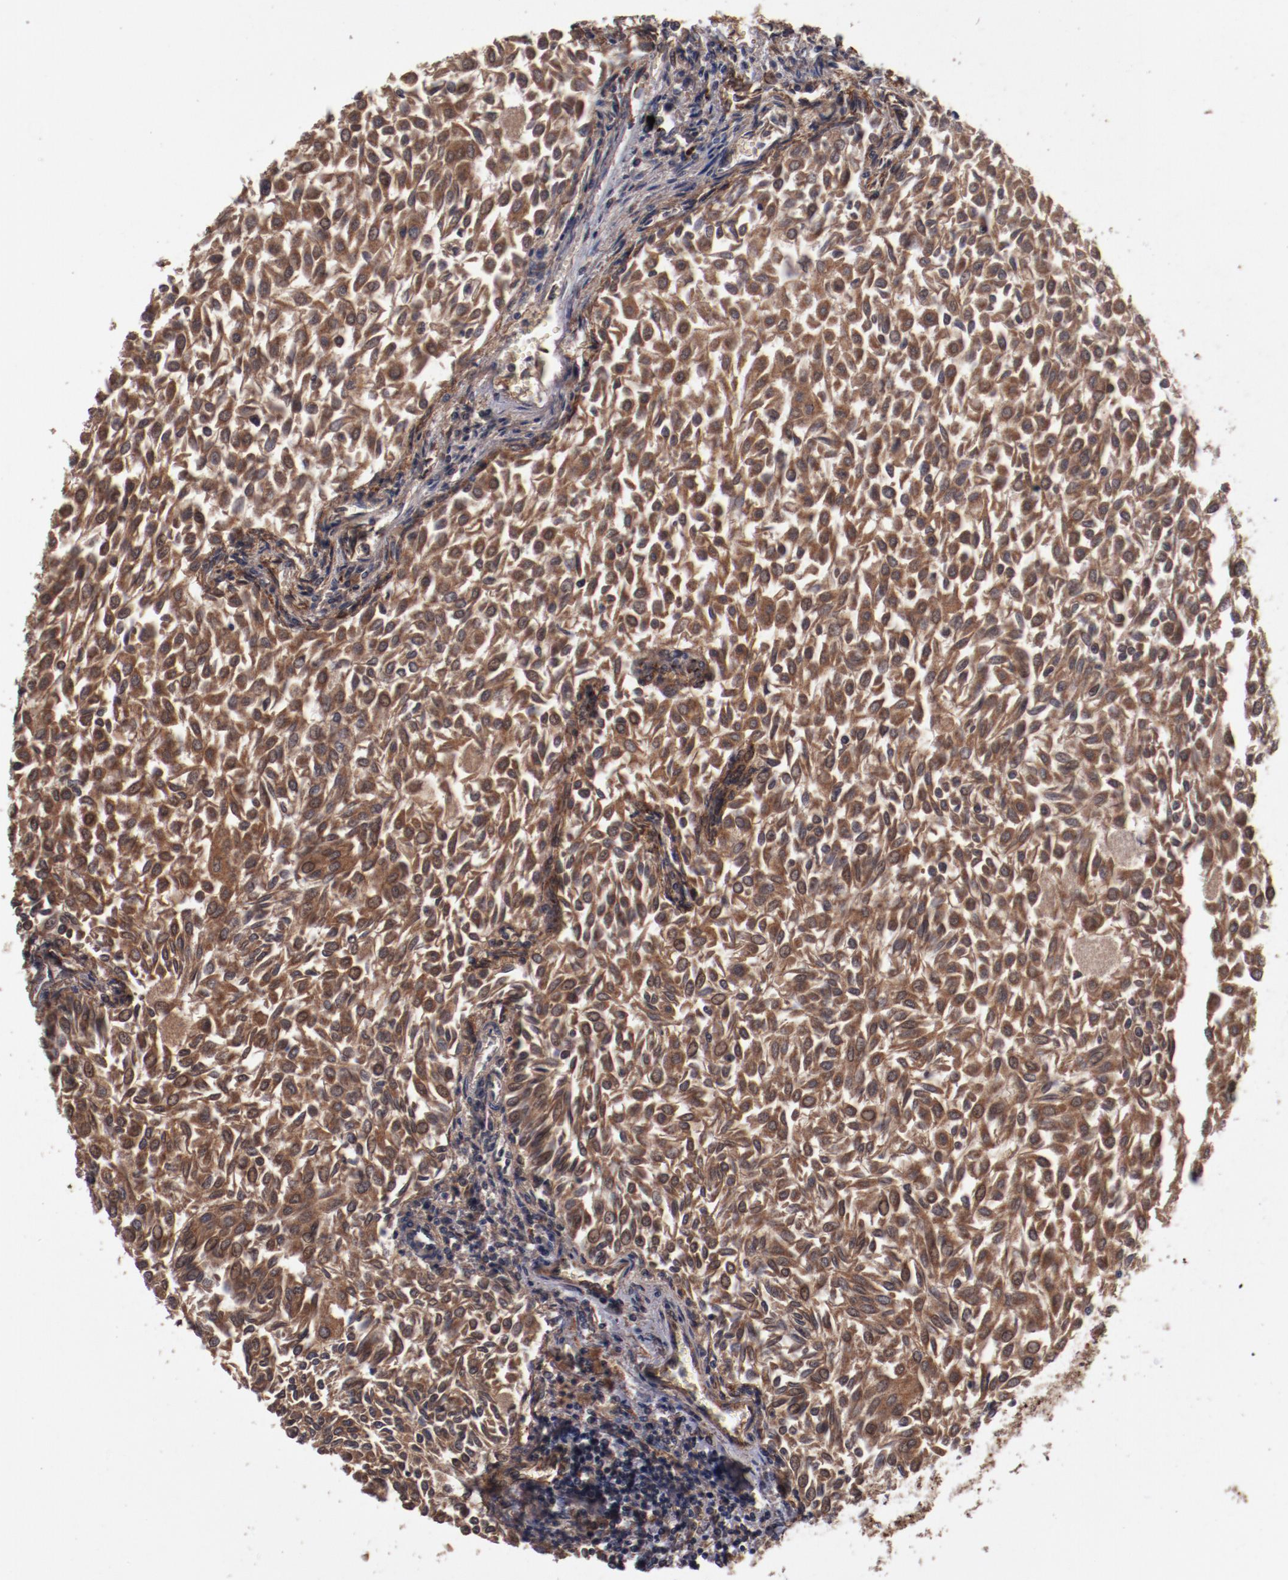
{"staining": {"intensity": "strong", "quantity": ">75%", "location": "cytoplasmic/membranous"}, "tissue": "urothelial cancer", "cell_type": "Tumor cells", "image_type": "cancer", "snomed": [{"axis": "morphology", "description": "Urothelial carcinoma, Low grade"}, {"axis": "topography", "description": "Urinary bladder"}], "caption": "Urothelial cancer tissue displays strong cytoplasmic/membranous expression in about >75% of tumor cells, visualized by immunohistochemistry. The staining was performed using DAB, with brown indicating positive protein expression. Nuclei are stained blue with hematoxylin.", "gene": "DIPK2B", "patient": {"sex": "male", "age": 64}}